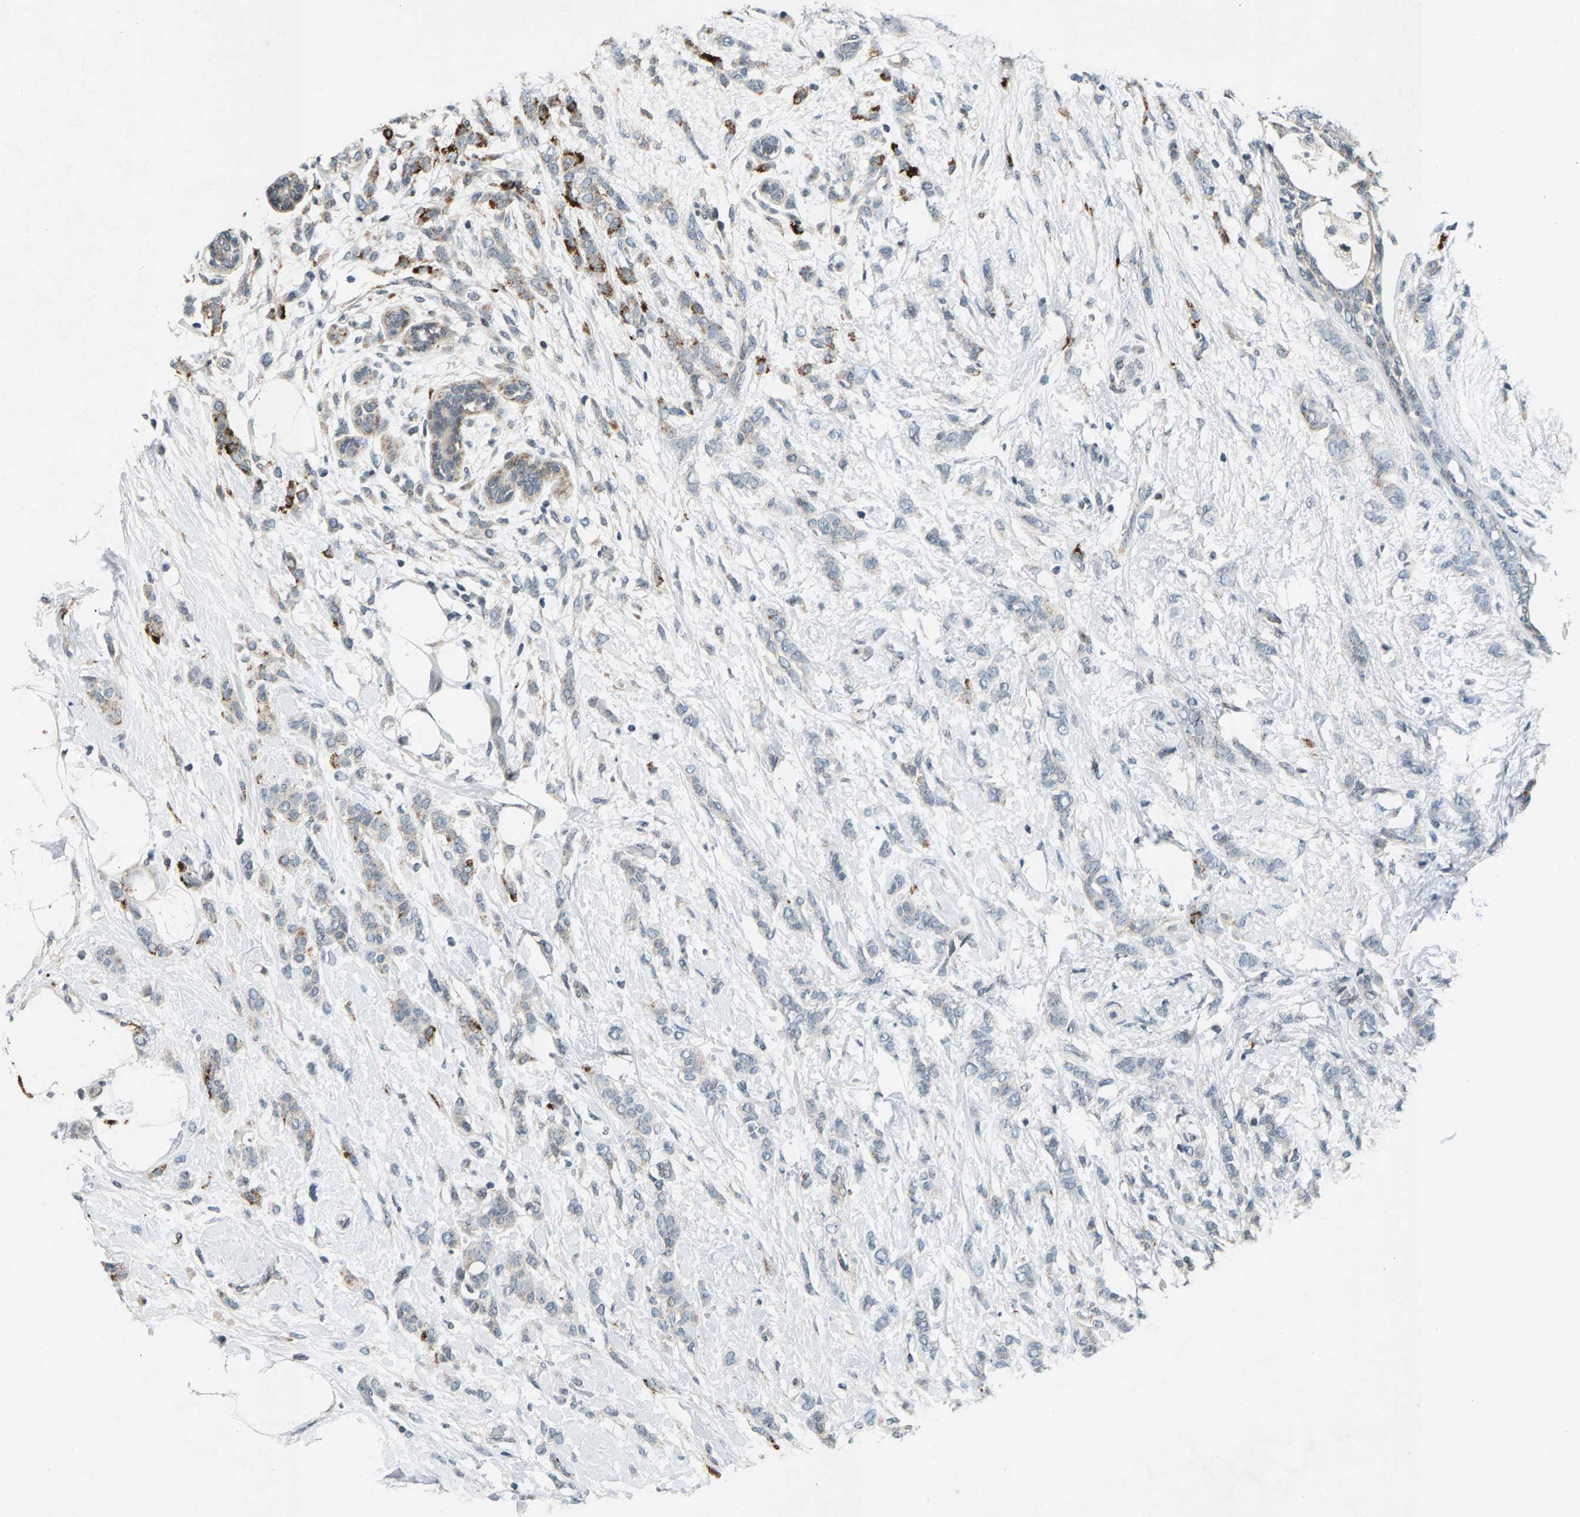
{"staining": {"intensity": "strong", "quantity": "<25%", "location": "cytoplasmic/membranous"}, "tissue": "breast cancer", "cell_type": "Tumor cells", "image_type": "cancer", "snomed": [{"axis": "morphology", "description": "Lobular carcinoma, in situ"}, {"axis": "morphology", "description": "Lobular carcinoma"}, {"axis": "topography", "description": "Breast"}], "caption": "A medium amount of strong cytoplasmic/membranous positivity is identified in approximately <25% of tumor cells in breast cancer (lobular carcinoma in situ) tissue. The staining was performed using DAB to visualize the protein expression in brown, while the nuclei were stained in blue with hematoxylin (Magnification: 20x).", "gene": "ZPR1", "patient": {"sex": "female", "age": 41}}